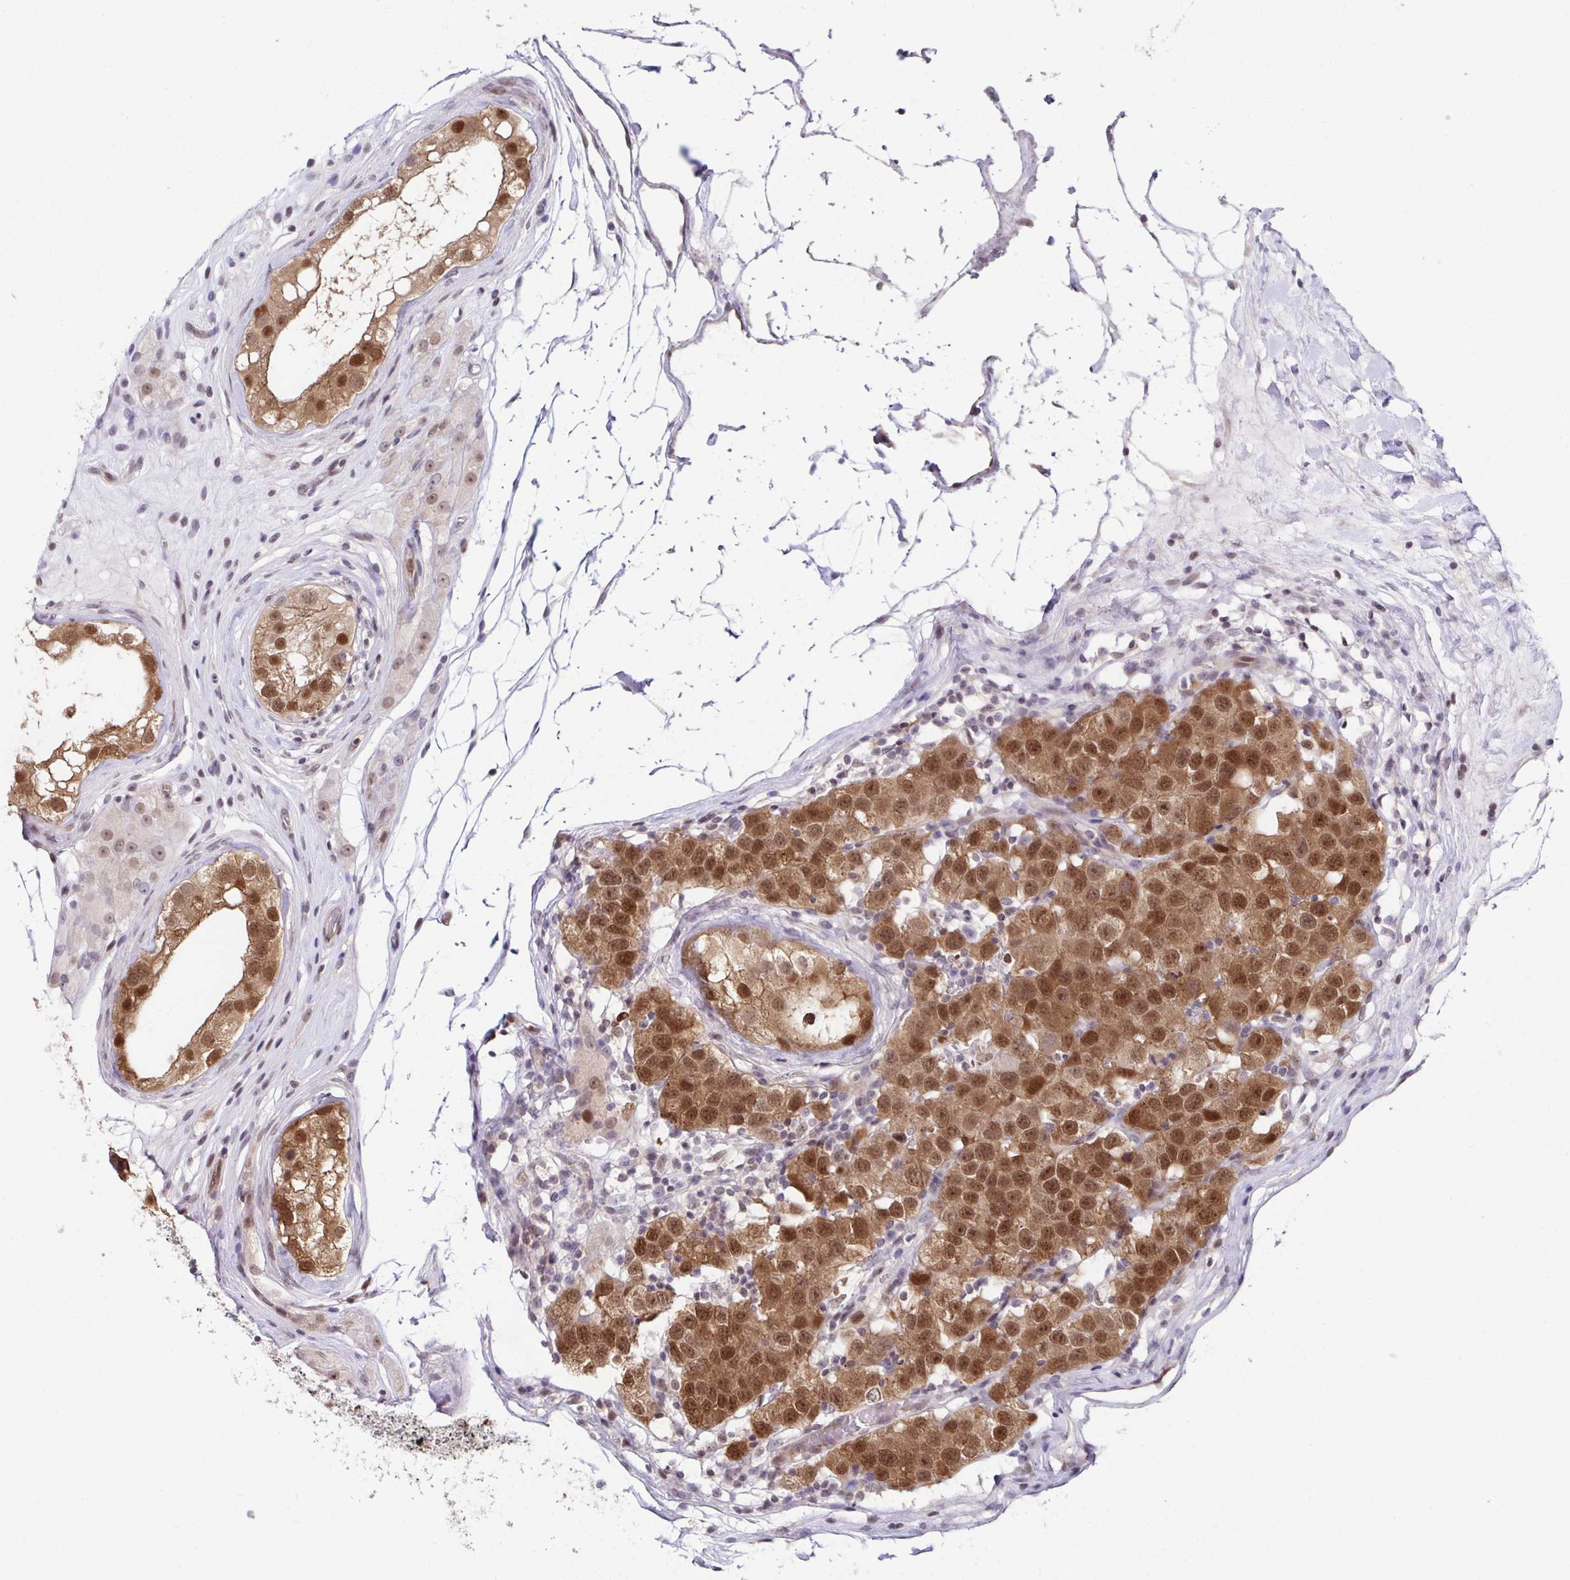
{"staining": {"intensity": "moderate", "quantity": ">75%", "location": "cytoplasmic/membranous,nuclear"}, "tissue": "testis cancer", "cell_type": "Tumor cells", "image_type": "cancer", "snomed": [{"axis": "morphology", "description": "Seminoma, NOS"}, {"axis": "topography", "description": "Testis"}], "caption": "Protein analysis of testis cancer (seminoma) tissue displays moderate cytoplasmic/membranous and nuclear expression in approximately >75% of tumor cells.", "gene": "DNAJB1", "patient": {"sex": "male", "age": 34}}